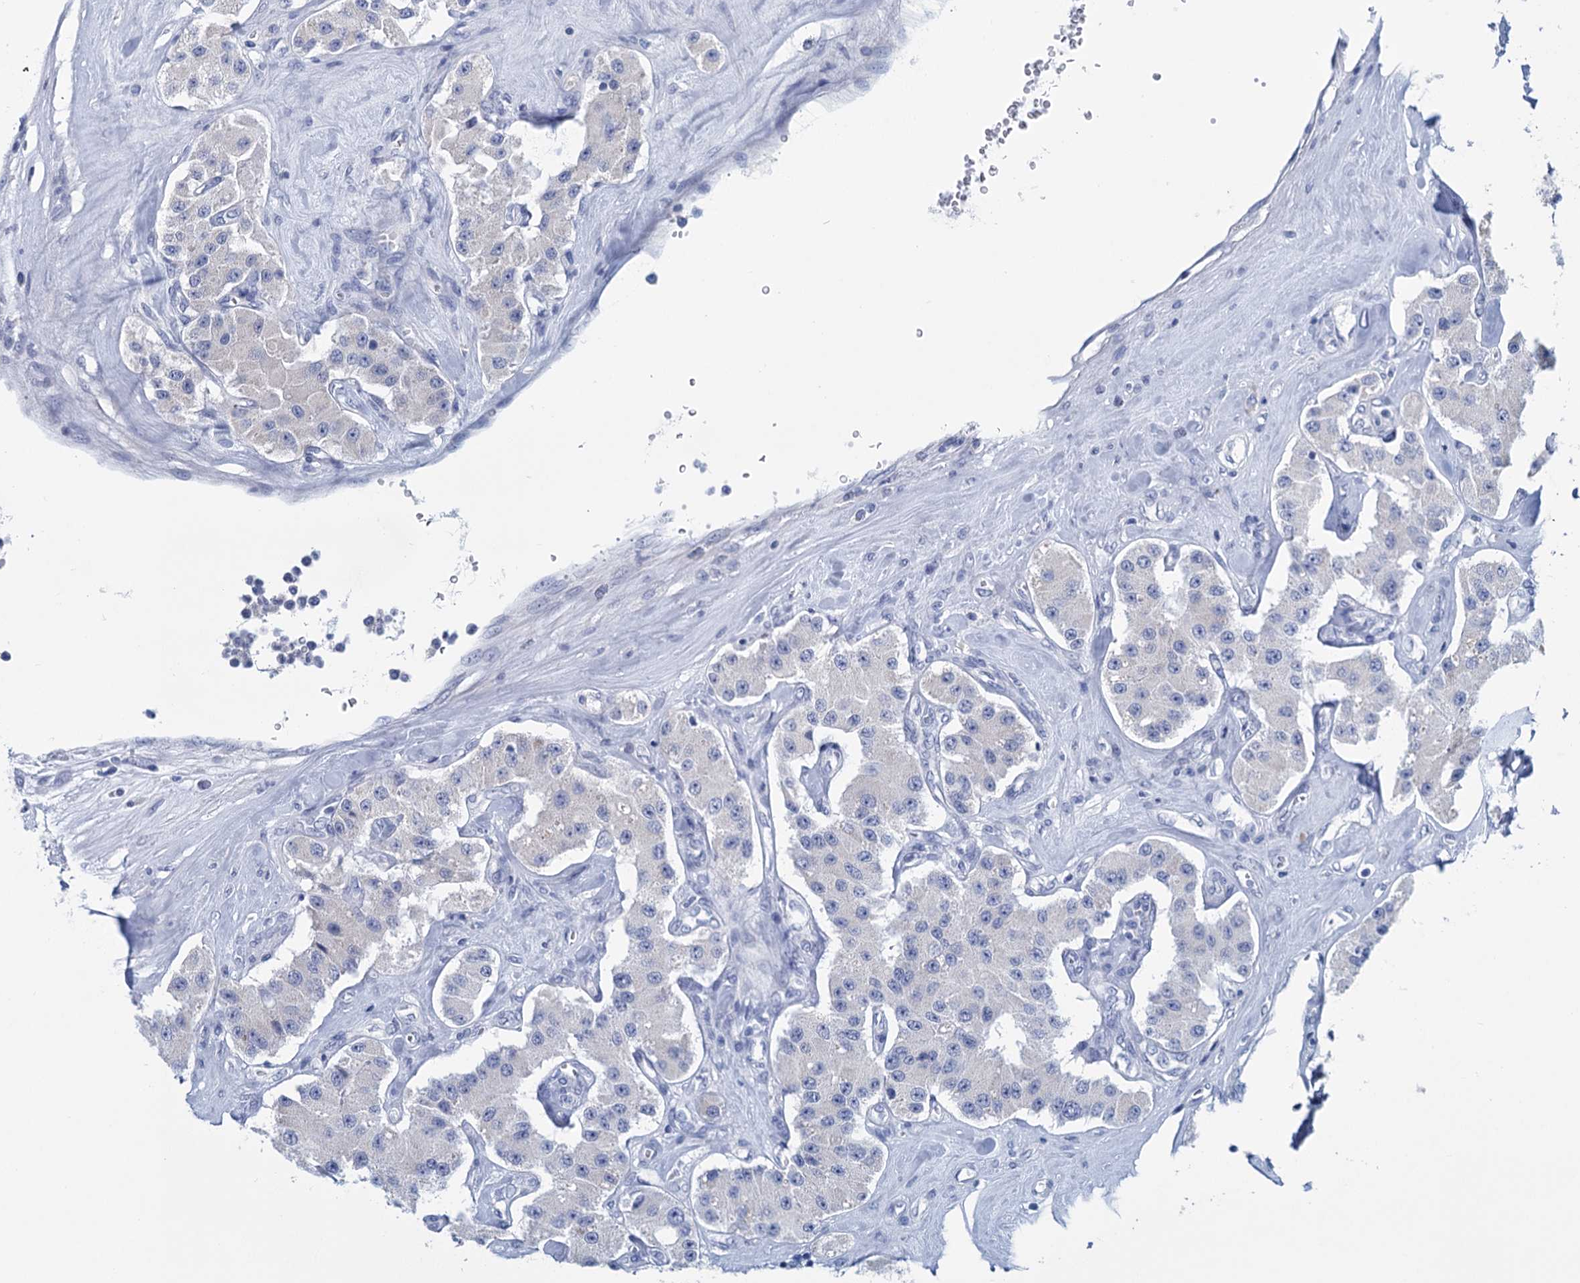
{"staining": {"intensity": "negative", "quantity": "none", "location": "none"}, "tissue": "carcinoid", "cell_type": "Tumor cells", "image_type": "cancer", "snomed": [{"axis": "morphology", "description": "Carcinoid, malignant, NOS"}, {"axis": "topography", "description": "Pancreas"}], "caption": "Protein analysis of carcinoid displays no significant positivity in tumor cells.", "gene": "MYOZ3", "patient": {"sex": "male", "age": 41}}